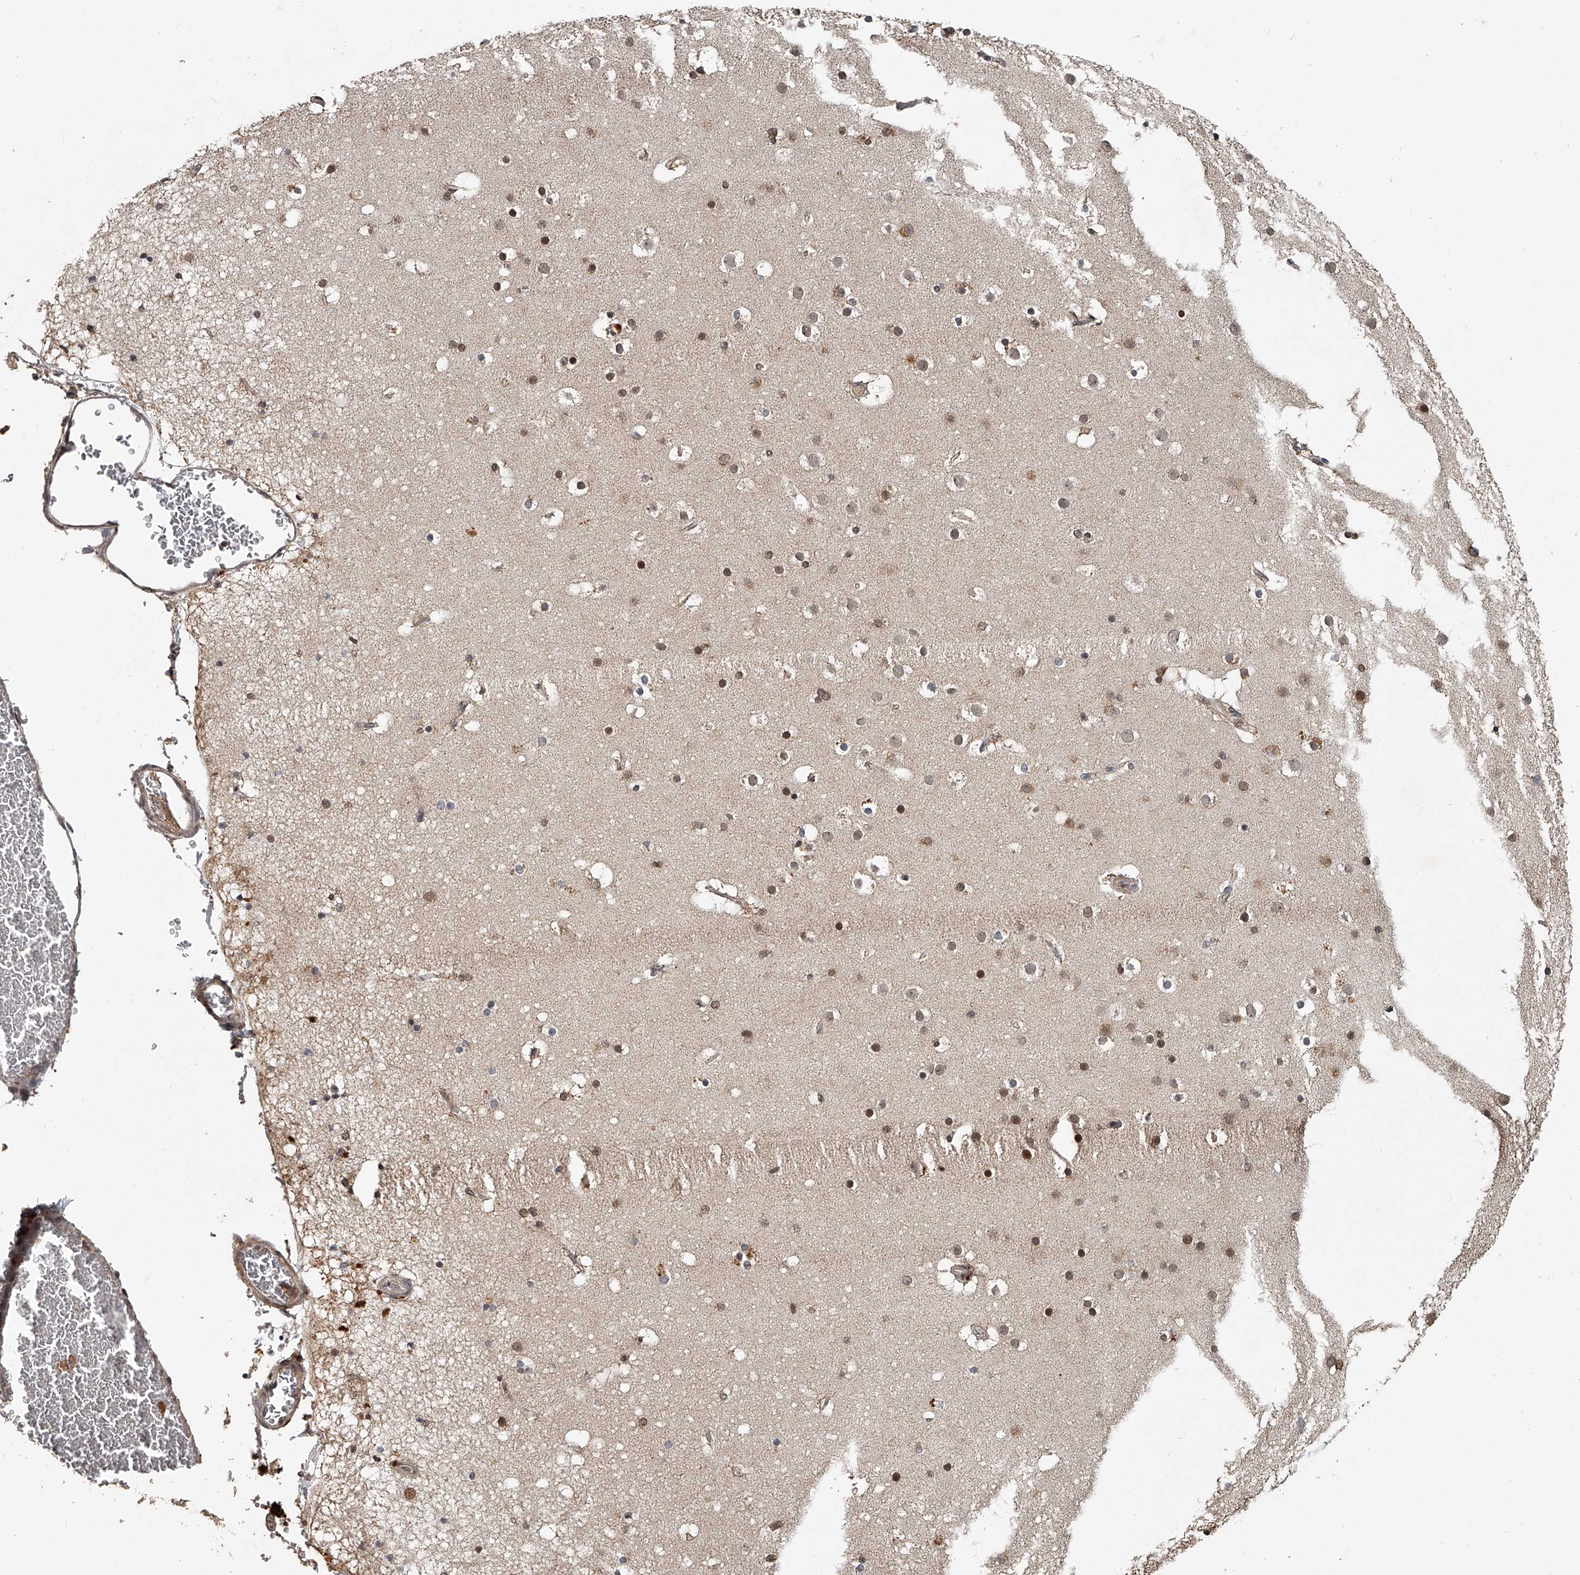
{"staining": {"intensity": "weak", "quantity": "25%-75%", "location": "cytoplasmic/membranous"}, "tissue": "cerebral cortex", "cell_type": "Endothelial cells", "image_type": "normal", "snomed": [{"axis": "morphology", "description": "Normal tissue, NOS"}, {"axis": "topography", "description": "Cerebral cortex"}], "caption": "Cerebral cortex stained with IHC exhibits weak cytoplasmic/membranous staining in approximately 25%-75% of endothelial cells.", "gene": "PLEKHG1", "patient": {"sex": "male", "age": 57}}